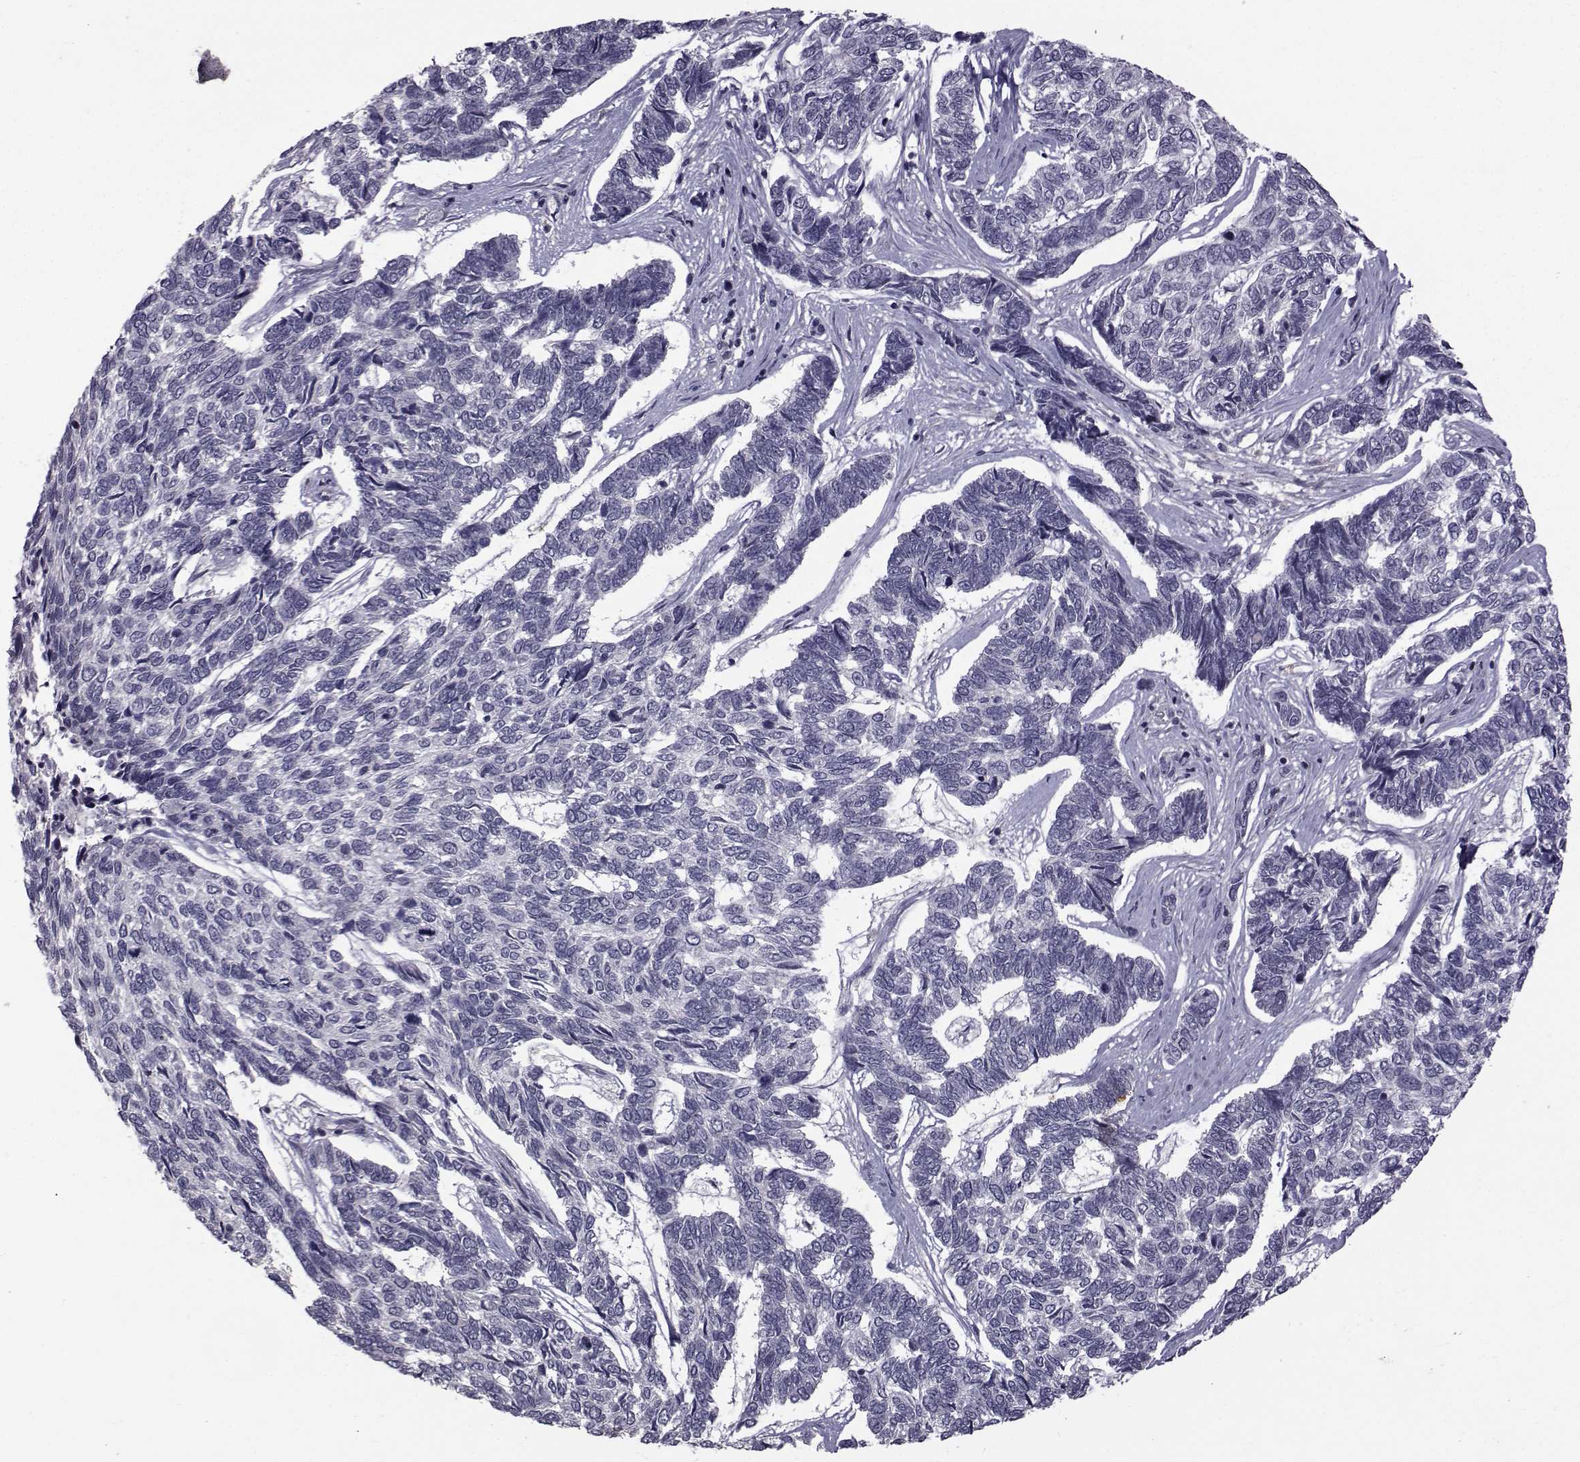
{"staining": {"intensity": "negative", "quantity": "none", "location": "none"}, "tissue": "skin cancer", "cell_type": "Tumor cells", "image_type": "cancer", "snomed": [{"axis": "morphology", "description": "Basal cell carcinoma"}, {"axis": "topography", "description": "Skin"}], "caption": "DAB (3,3'-diaminobenzidine) immunohistochemical staining of skin cancer exhibits no significant staining in tumor cells. (Stains: DAB immunohistochemistry (IHC) with hematoxylin counter stain, Microscopy: brightfield microscopy at high magnification).", "gene": "FDXR", "patient": {"sex": "female", "age": 65}}